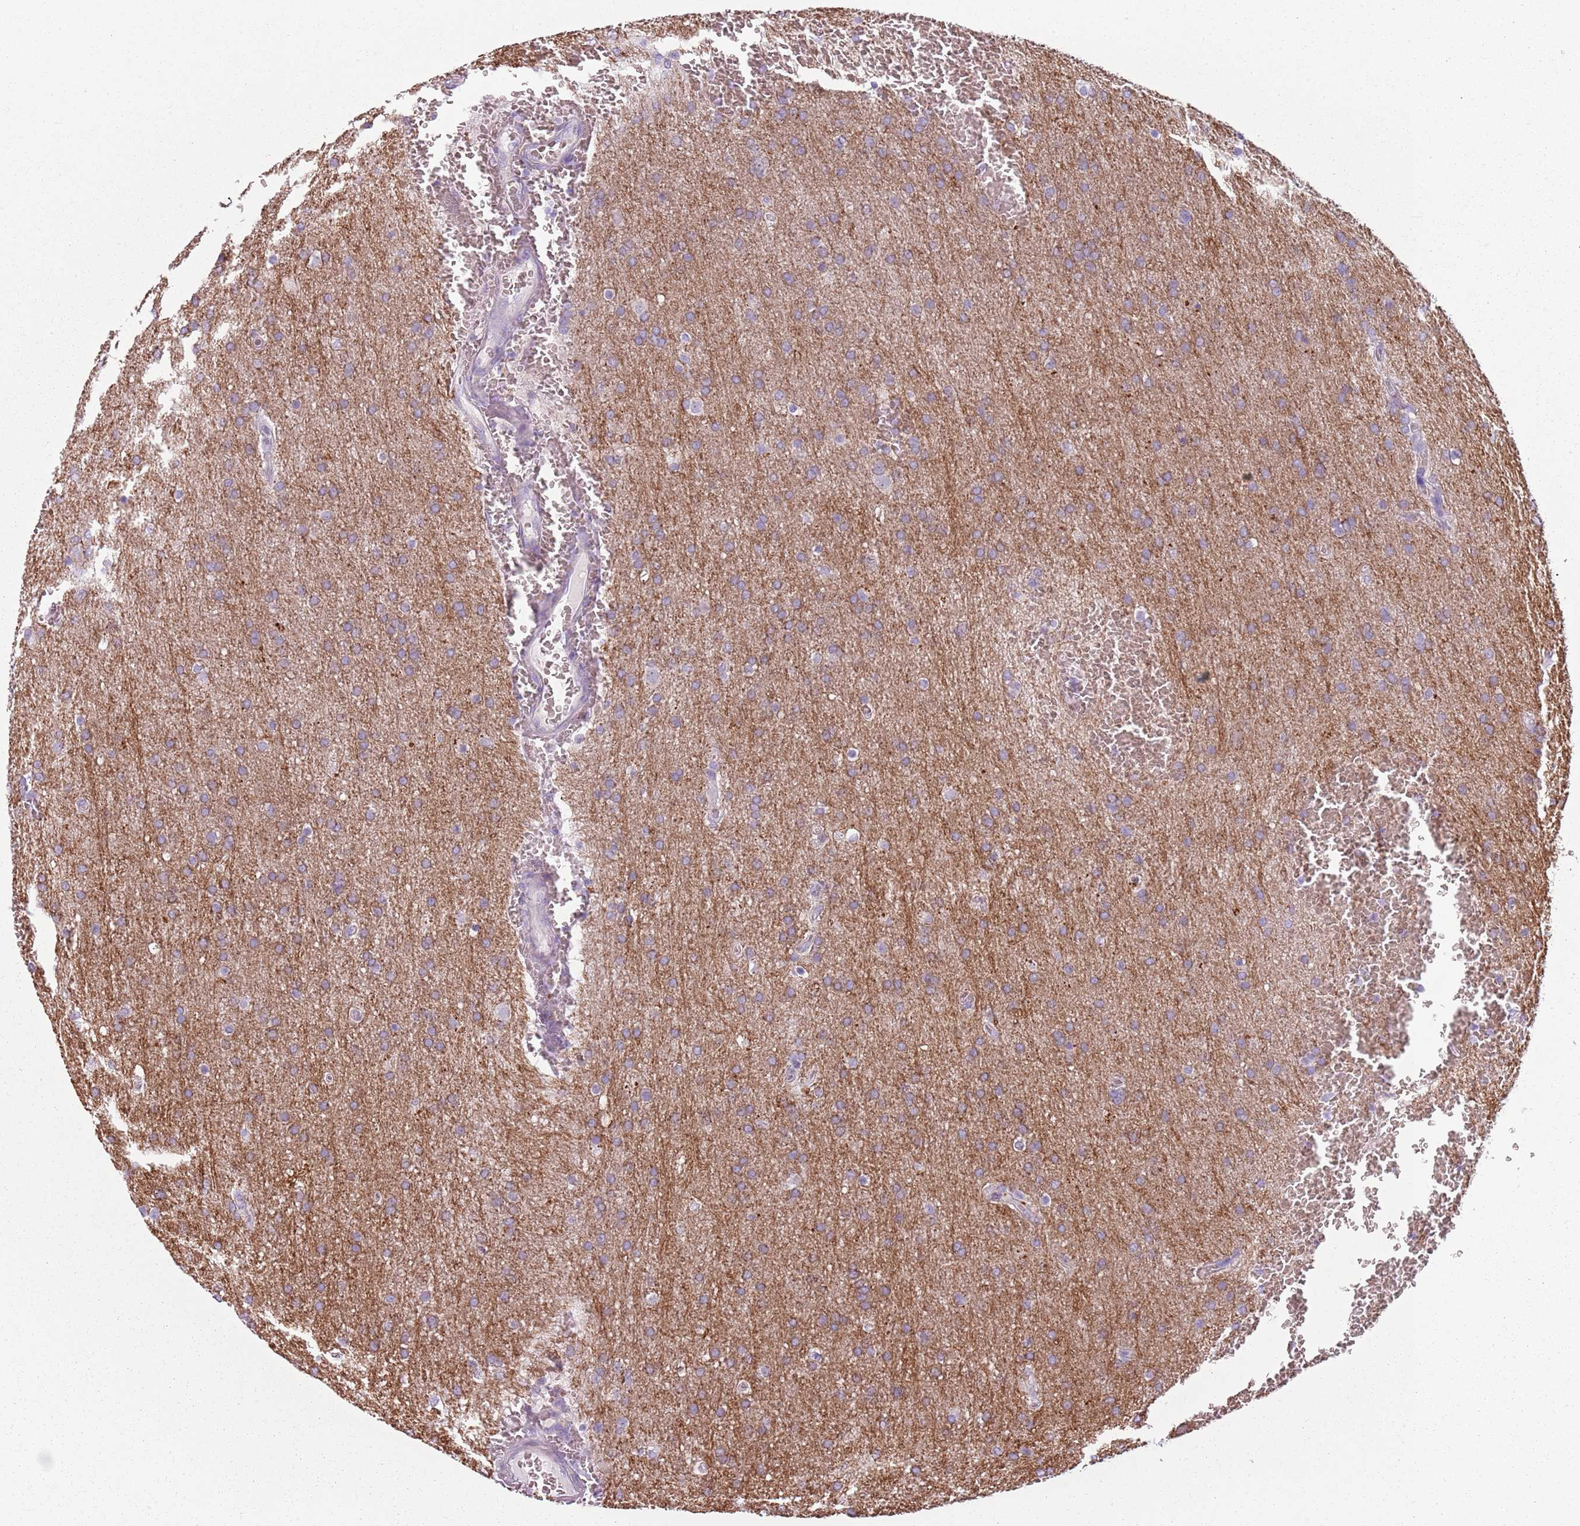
{"staining": {"intensity": "weak", "quantity": "25%-75%", "location": "cytoplasmic/membranous"}, "tissue": "glioma", "cell_type": "Tumor cells", "image_type": "cancer", "snomed": [{"axis": "morphology", "description": "Glioma, malignant, Low grade"}, {"axis": "topography", "description": "Brain"}], "caption": "Protein expression analysis of human malignant glioma (low-grade) reveals weak cytoplasmic/membranous staining in approximately 25%-75% of tumor cells.", "gene": "MEGF8", "patient": {"sex": "female", "age": 32}}